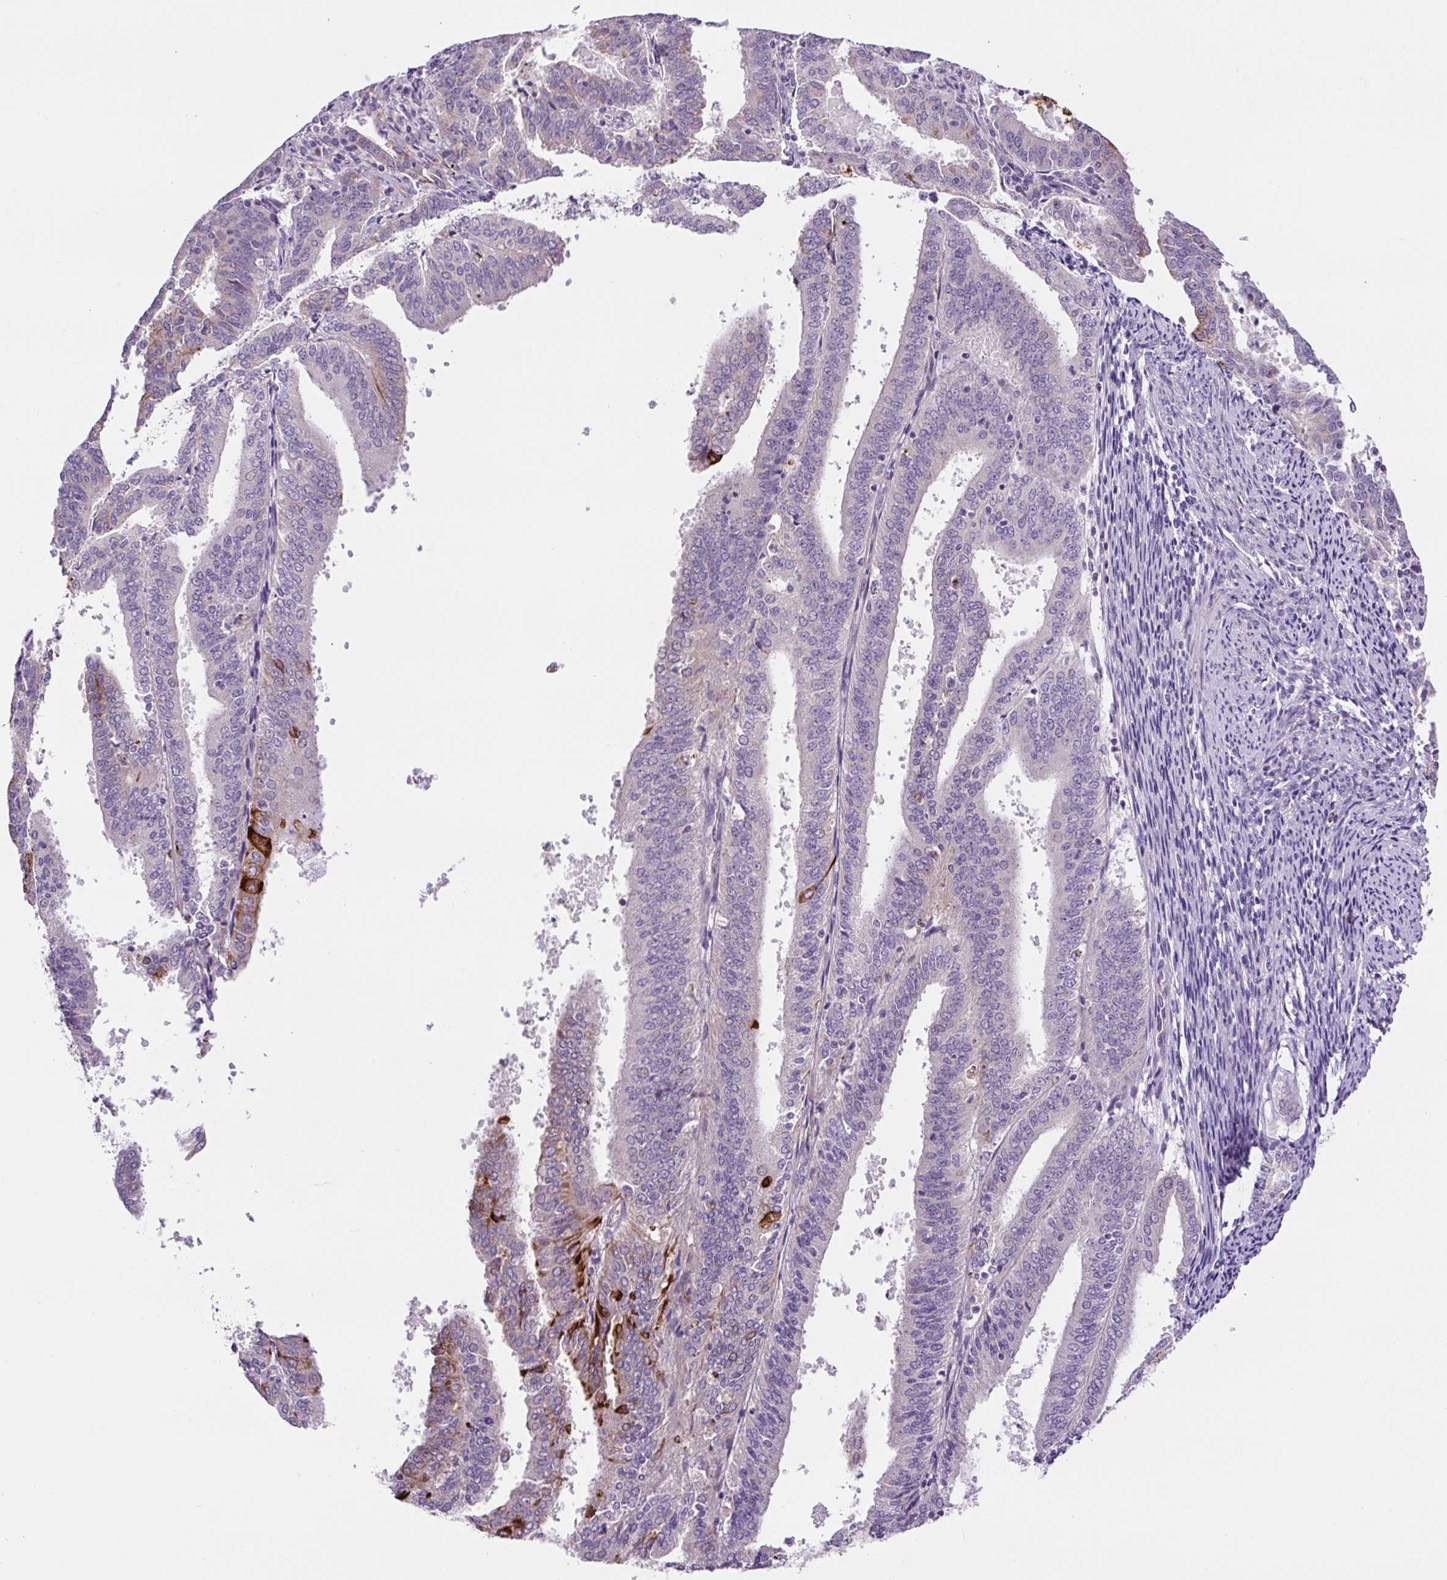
{"staining": {"intensity": "strong", "quantity": "<25%", "location": "cytoplasmic/membranous"}, "tissue": "endometrial cancer", "cell_type": "Tumor cells", "image_type": "cancer", "snomed": [{"axis": "morphology", "description": "Adenocarcinoma, NOS"}, {"axis": "topography", "description": "Endometrium"}], "caption": "Immunohistochemistry of endometrial adenocarcinoma exhibits medium levels of strong cytoplasmic/membranous positivity in approximately <25% of tumor cells. The staining is performed using DAB brown chromogen to label protein expression. The nuclei are counter-stained blue using hematoxylin.", "gene": "OGDHL", "patient": {"sex": "female", "age": 63}}